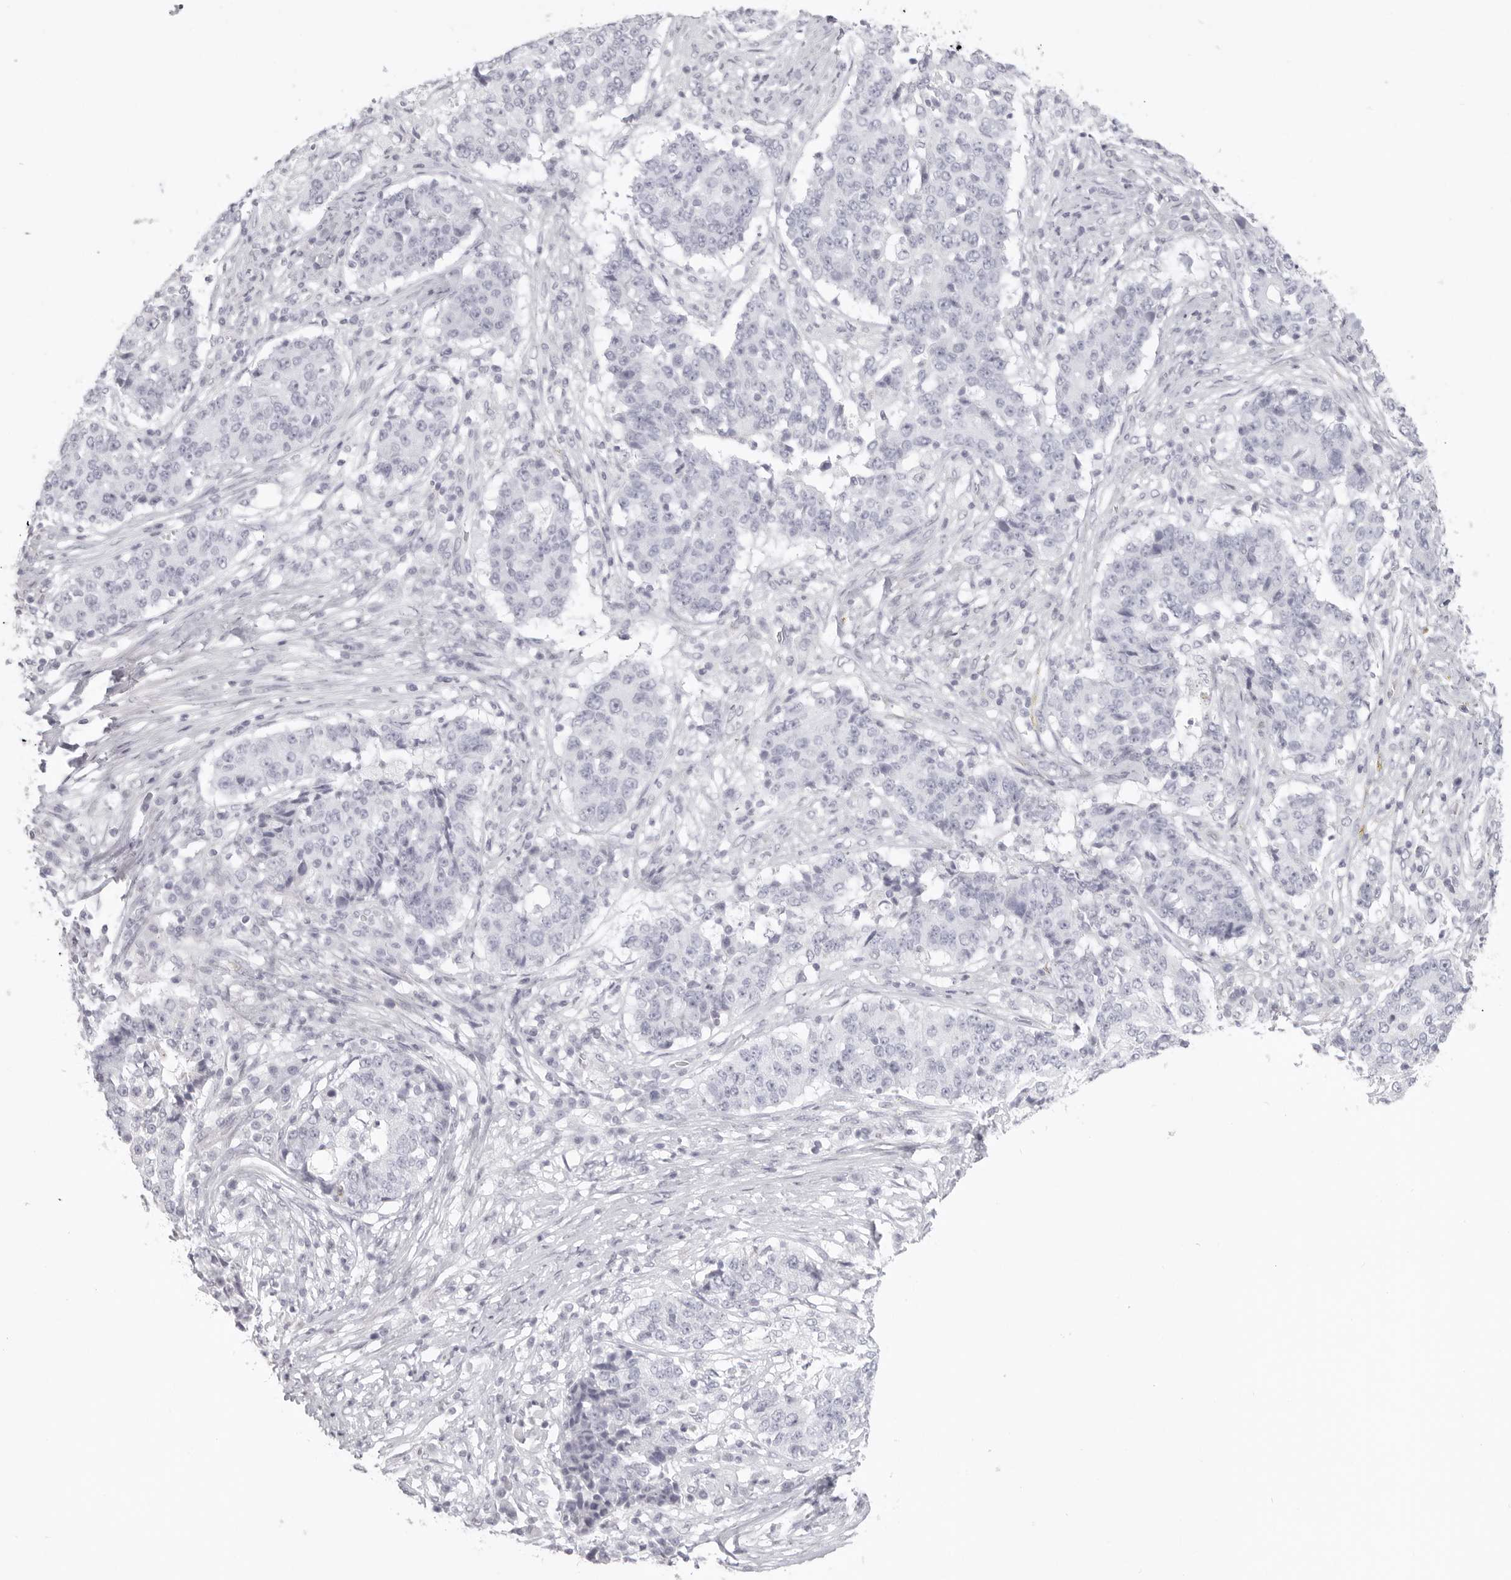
{"staining": {"intensity": "negative", "quantity": "none", "location": "none"}, "tissue": "stomach cancer", "cell_type": "Tumor cells", "image_type": "cancer", "snomed": [{"axis": "morphology", "description": "Adenocarcinoma, NOS"}, {"axis": "topography", "description": "Stomach"}], "caption": "Human adenocarcinoma (stomach) stained for a protein using immunohistochemistry (IHC) shows no expression in tumor cells.", "gene": "RXFP1", "patient": {"sex": "male", "age": 59}}